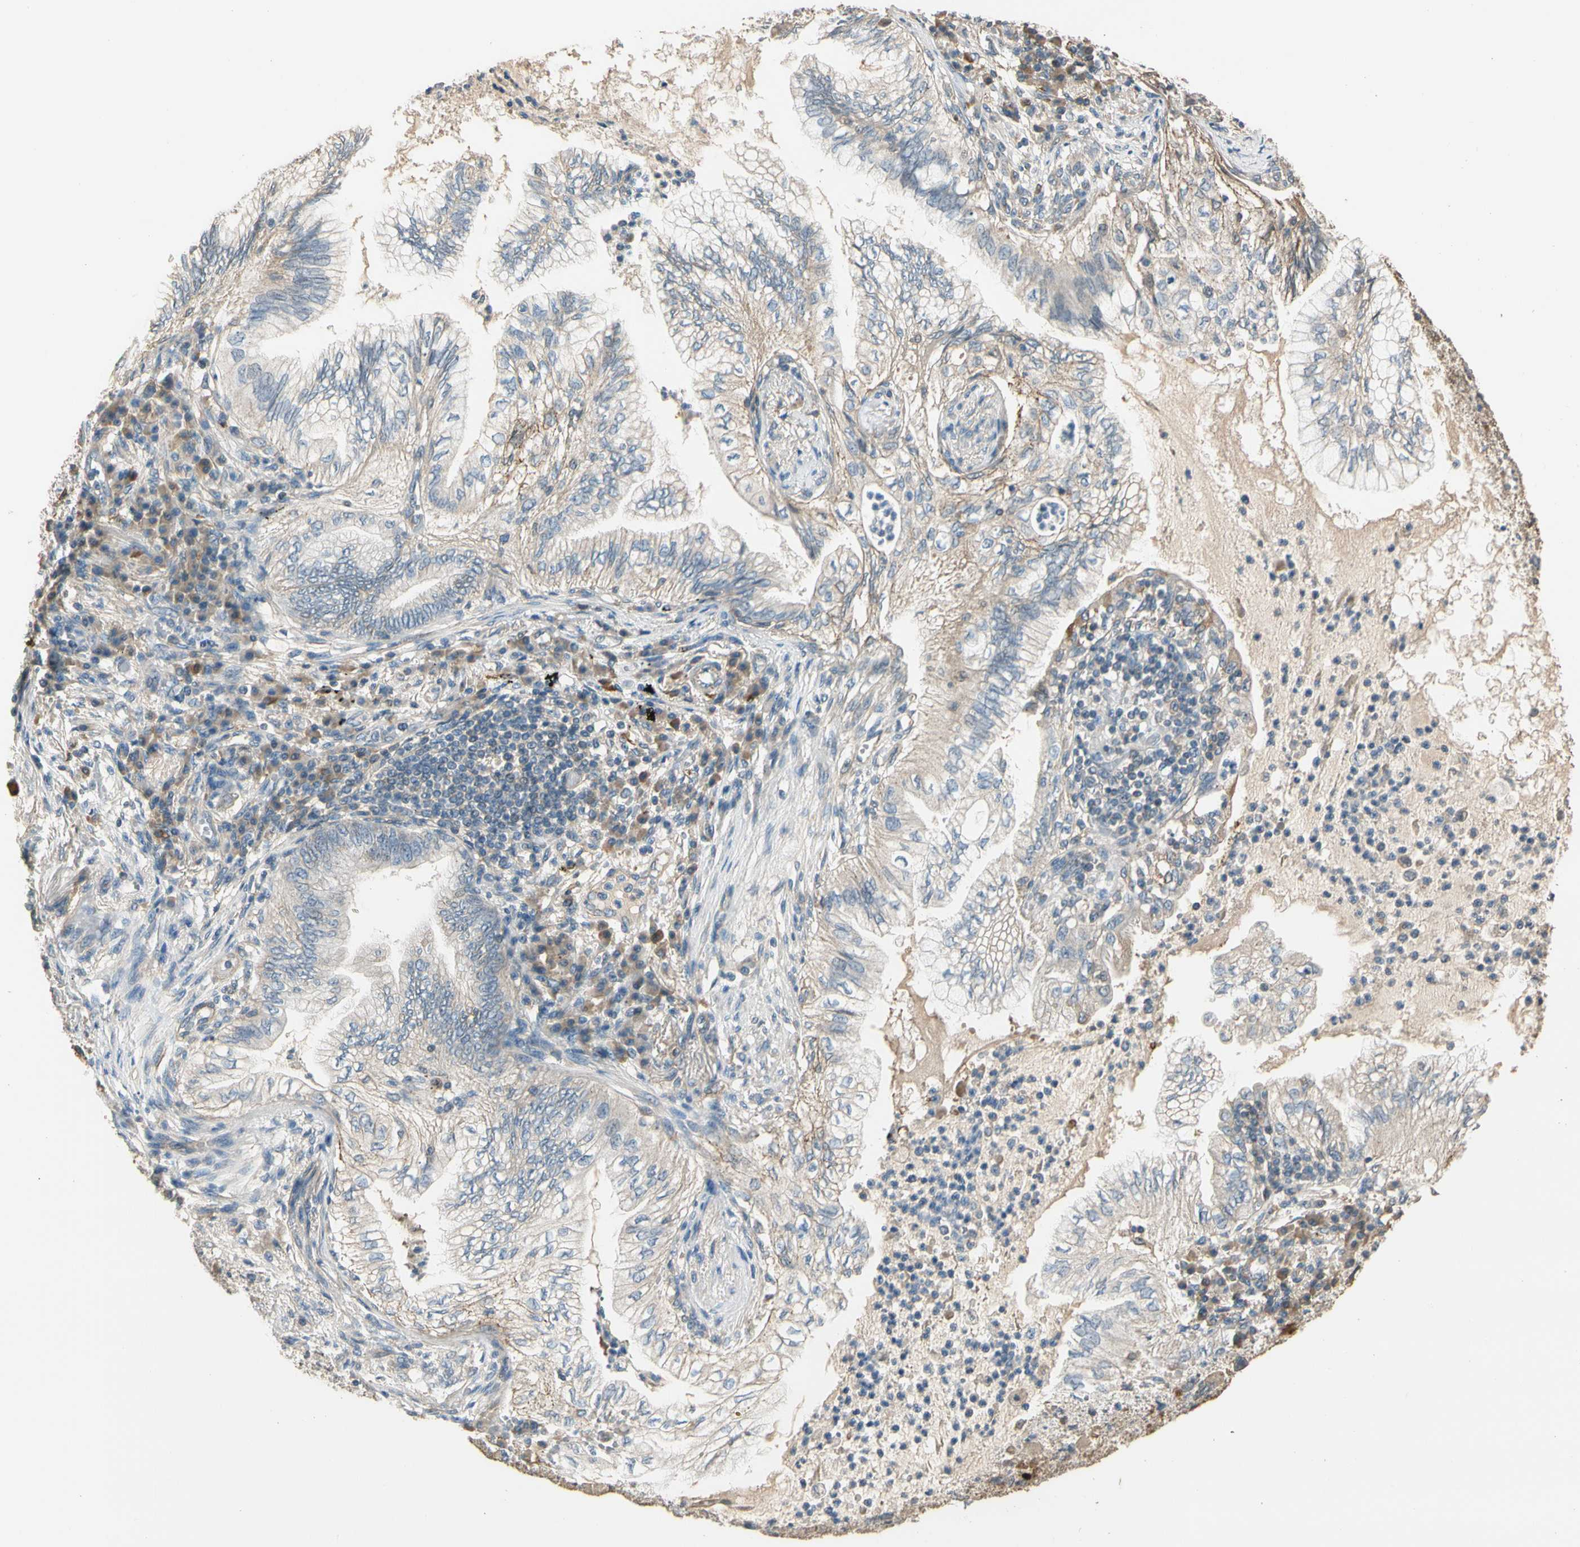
{"staining": {"intensity": "weak", "quantity": "<25%", "location": "cytoplasmic/membranous"}, "tissue": "lung cancer", "cell_type": "Tumor cells", "image_type": "cancer", "snomed": [{"axis": "morphology", "description": "Normal tissue, NOS"}, {"axis": "morphology", "description": "Adenocarcinoma, NOS"}, {"axis": "topography", "description": "Bronchus"}, {"axis": "topography", "description": "Lung"}], "caption": "The IHC photomicrograph has no significant staining in tumor cells of adenocarcinoma (lung) tissue.", "gene": "CDH6", "patient": {"sex": "female", "age": 70}}